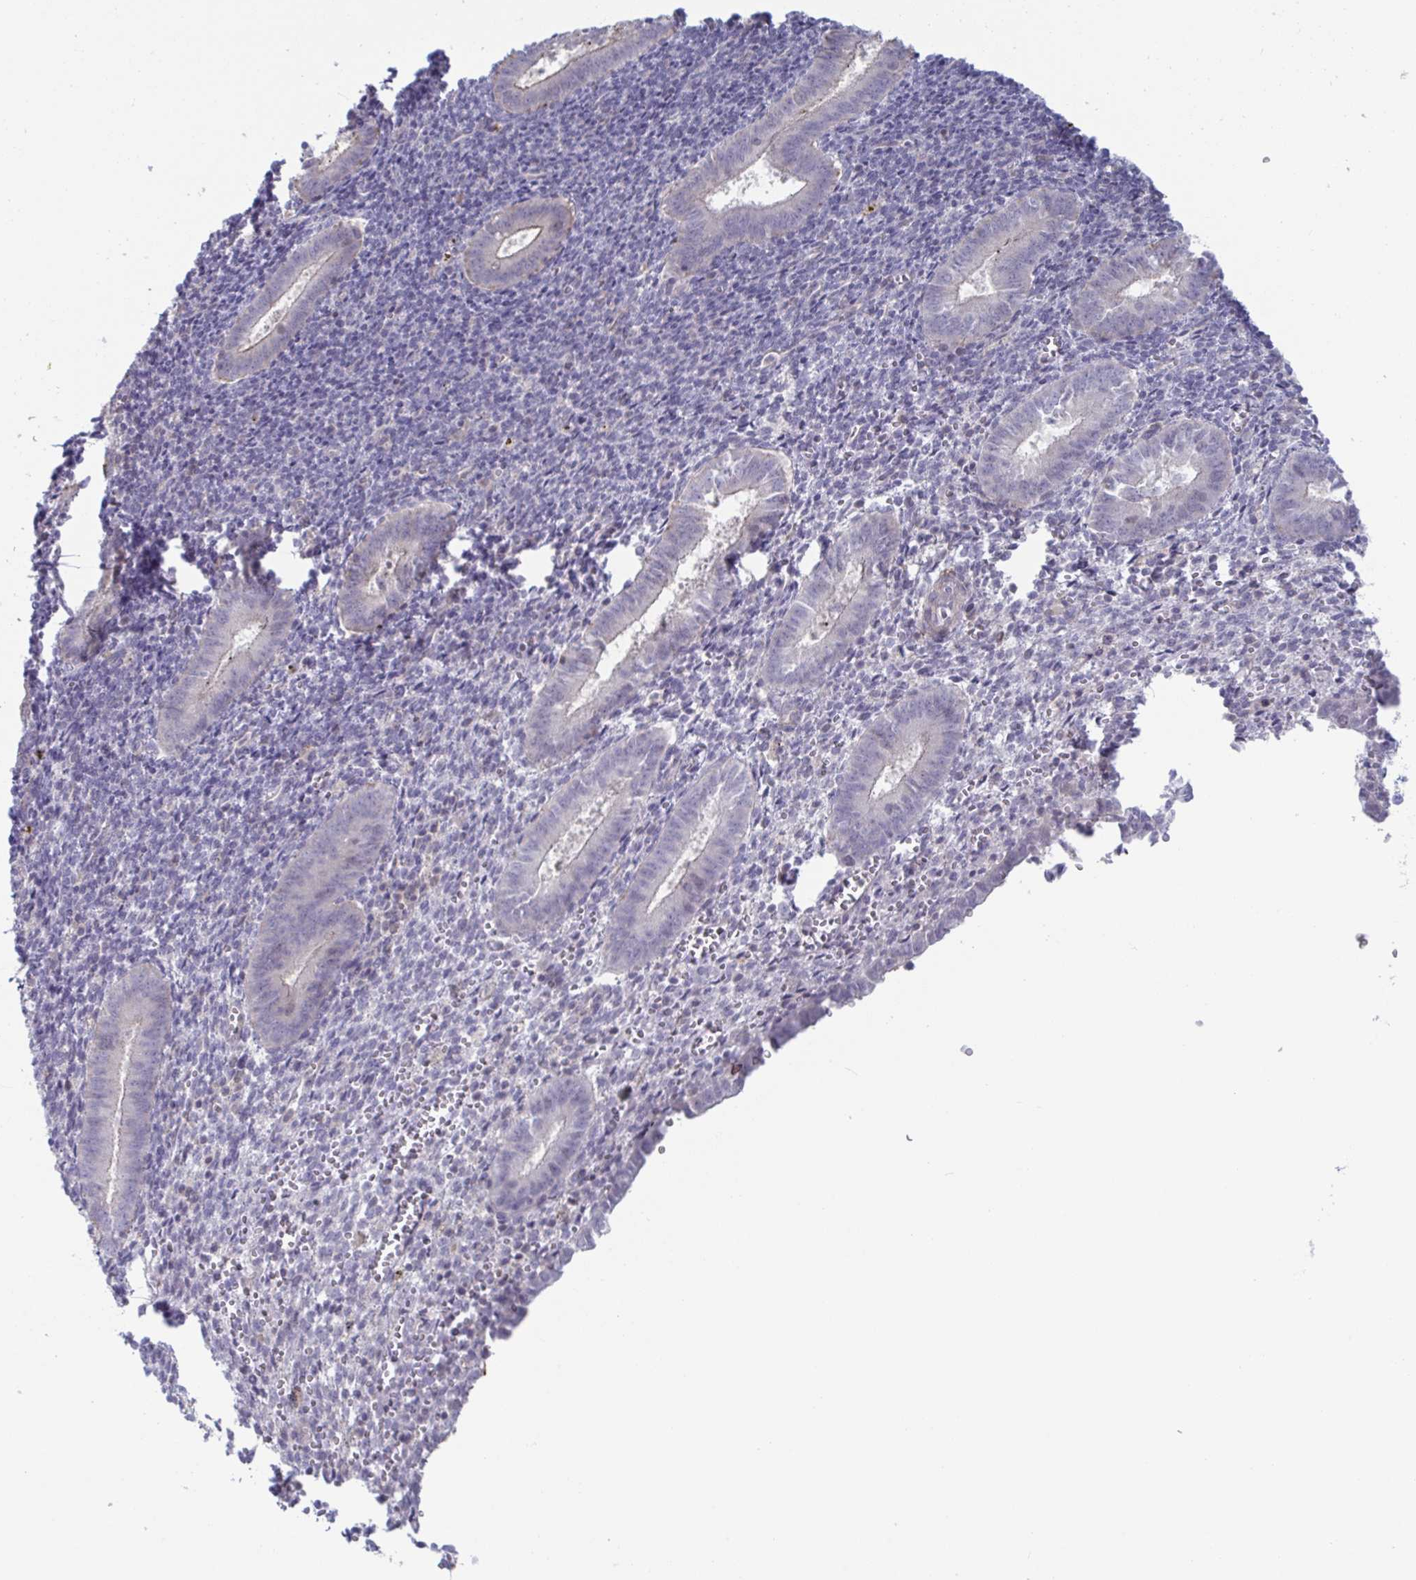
{"staining": {"intensity": "negative", "quantity": "none", "location": "none"}, "tissue": "endometrium", "cell_type": "Cells in endometrial stroma", "image_type": "normal", "snomed": [{"axis": "morphology", "description": "Normal tissue, NOS"}, {"axis": "topography", "description": "Endometrium"}], "caption": "High power microscopy histopathology image of an immunohistochemistry histopathology image of benign endometrium, revealing no significant staining in cells in endometrial stroma. The staining is performed using DAB (3,3'-diaminobenzidine) brown chromogen with nuclei counter-stained in using hematoxylin.", "gene": "STK26", "patient": {"sex": "female", "age": 25}}